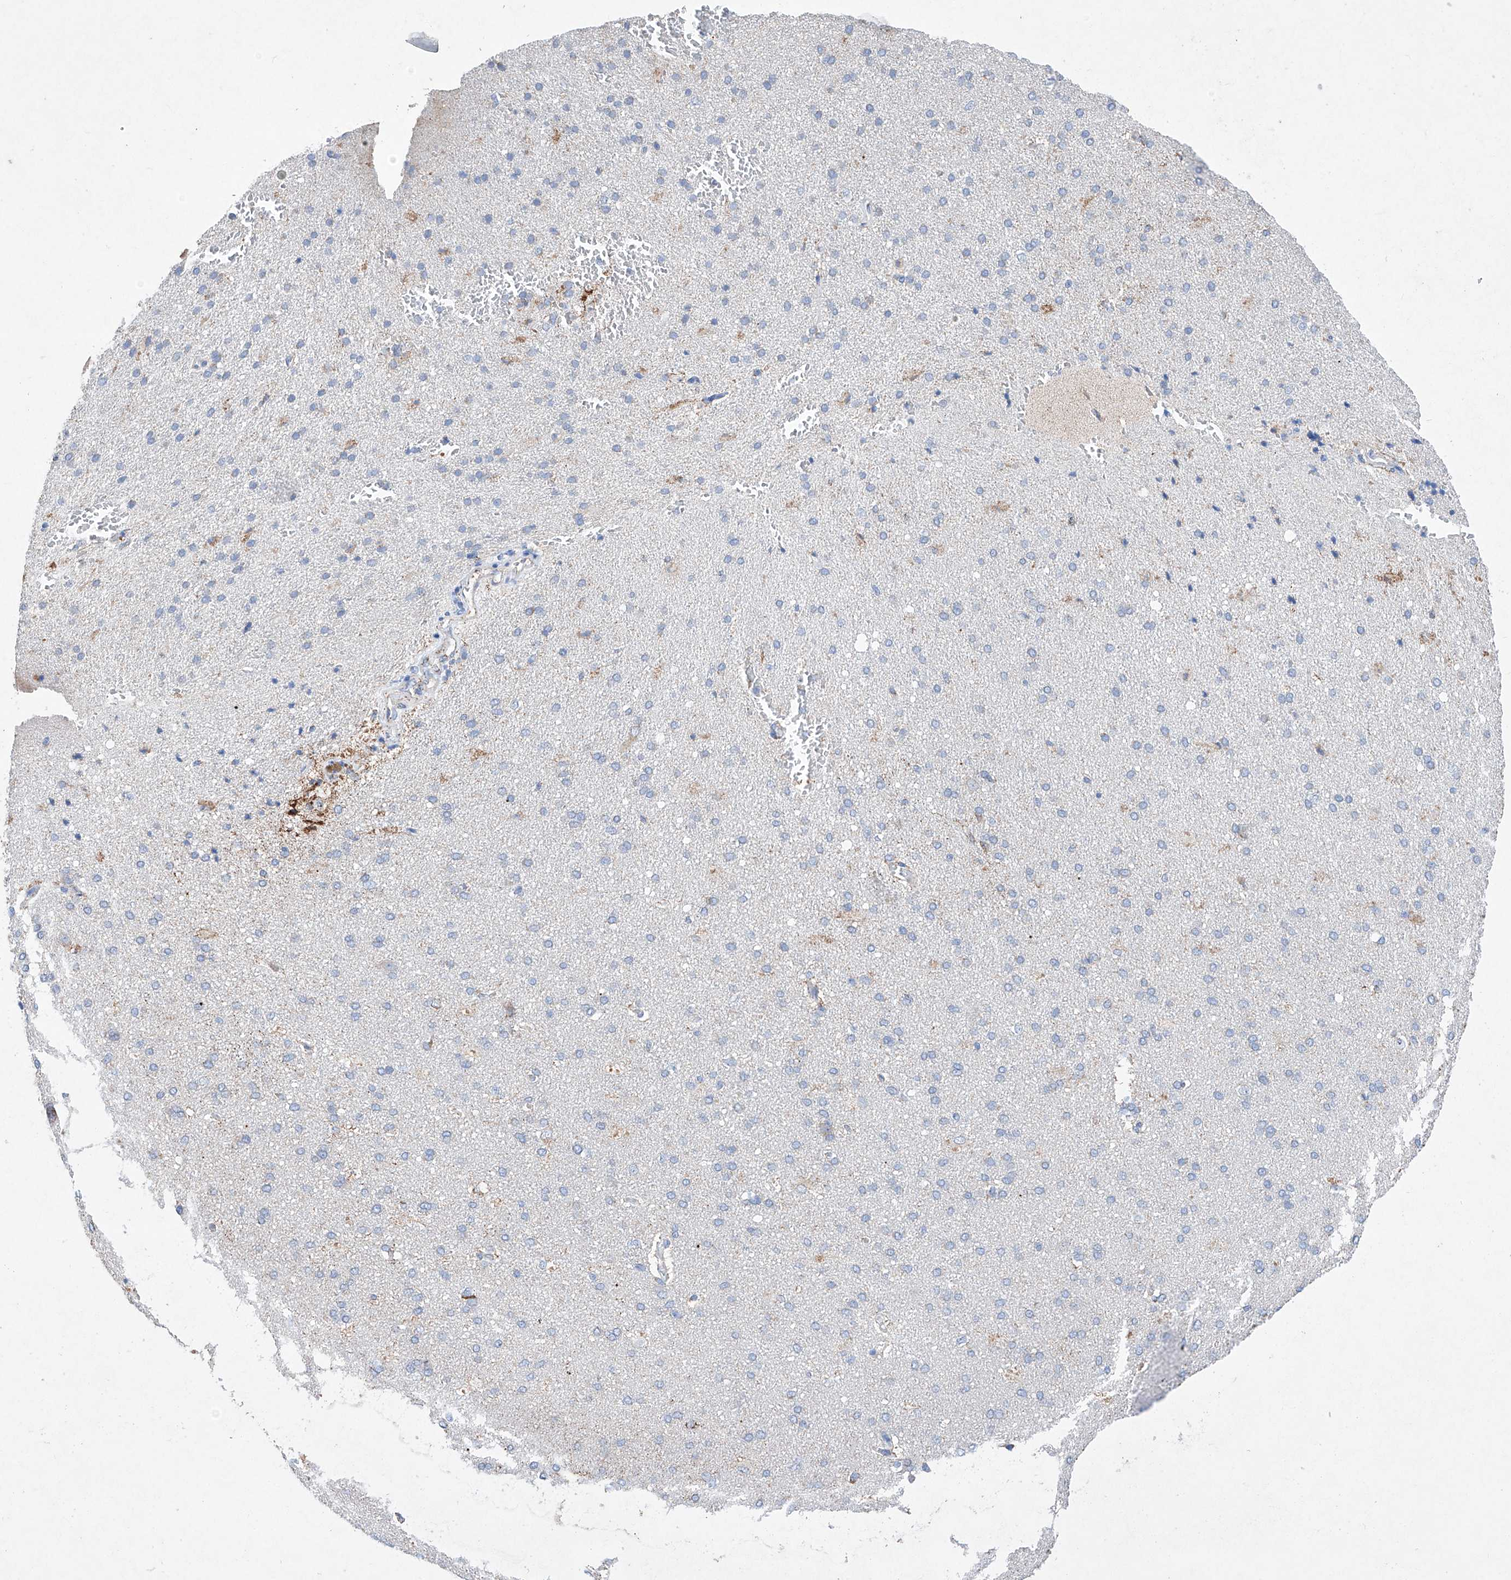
{"staining": {"intensity": "negative", "quantity": "none", "location": "none"}, "tissue": "cerebral cortex", "cell_type": "Endothelial cells", "image_type": "normal", "snomed": [{"axis": "morphology", "description": "Normal tissue, NOS"}, {"axis": "topography", "description": "Cerebral cortex"}], "caption": "Immunohistochemistry (IHC) of unremarkable human cerebral cortex reveals no staining in endothelial cells.", "gene": "NRROS", "patient": {"sex": "male", "age": 62}}